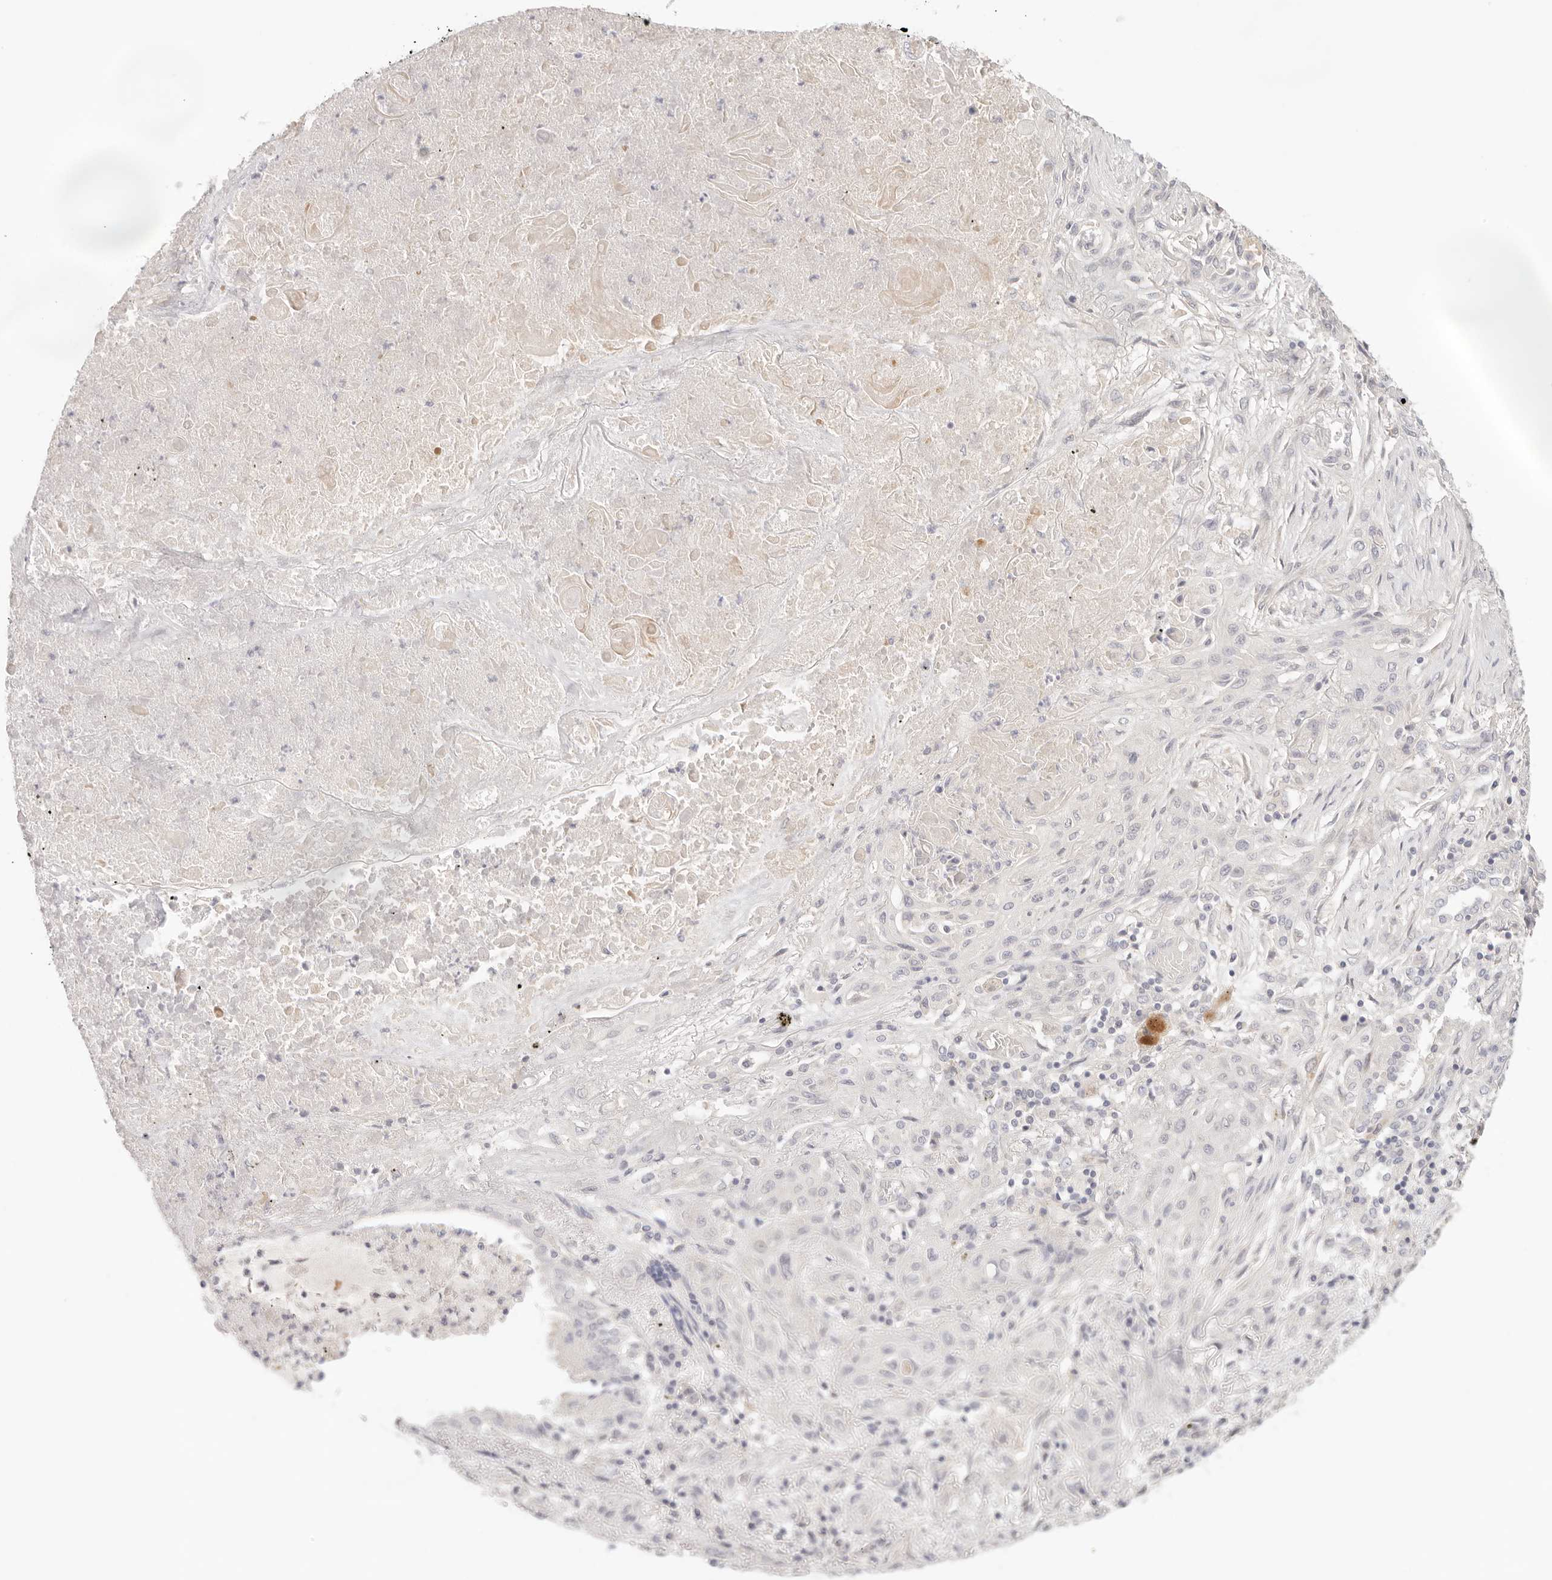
{"staining": {"intensity": "negative", "quantity": "none", "location": "none"}, "tissue": "lung cancer", "cell_type": "Tumor cells", "image_type": "cancer", "snomed": [{"axis": "morphology", "description": "Squamous cell carcinoma, NOS"}, {"axis": "topography", "description": "Lung"}], "caption": "A high-resolution histopathology image shows immunohistochemistry staining of lung cancer (squamous cell carcinoma), which reveals no significant expression in tumor cells. Nuclei are stained in blue.", "gene": "SPHK1", "patient": {"sex": "female", "age": 47}}